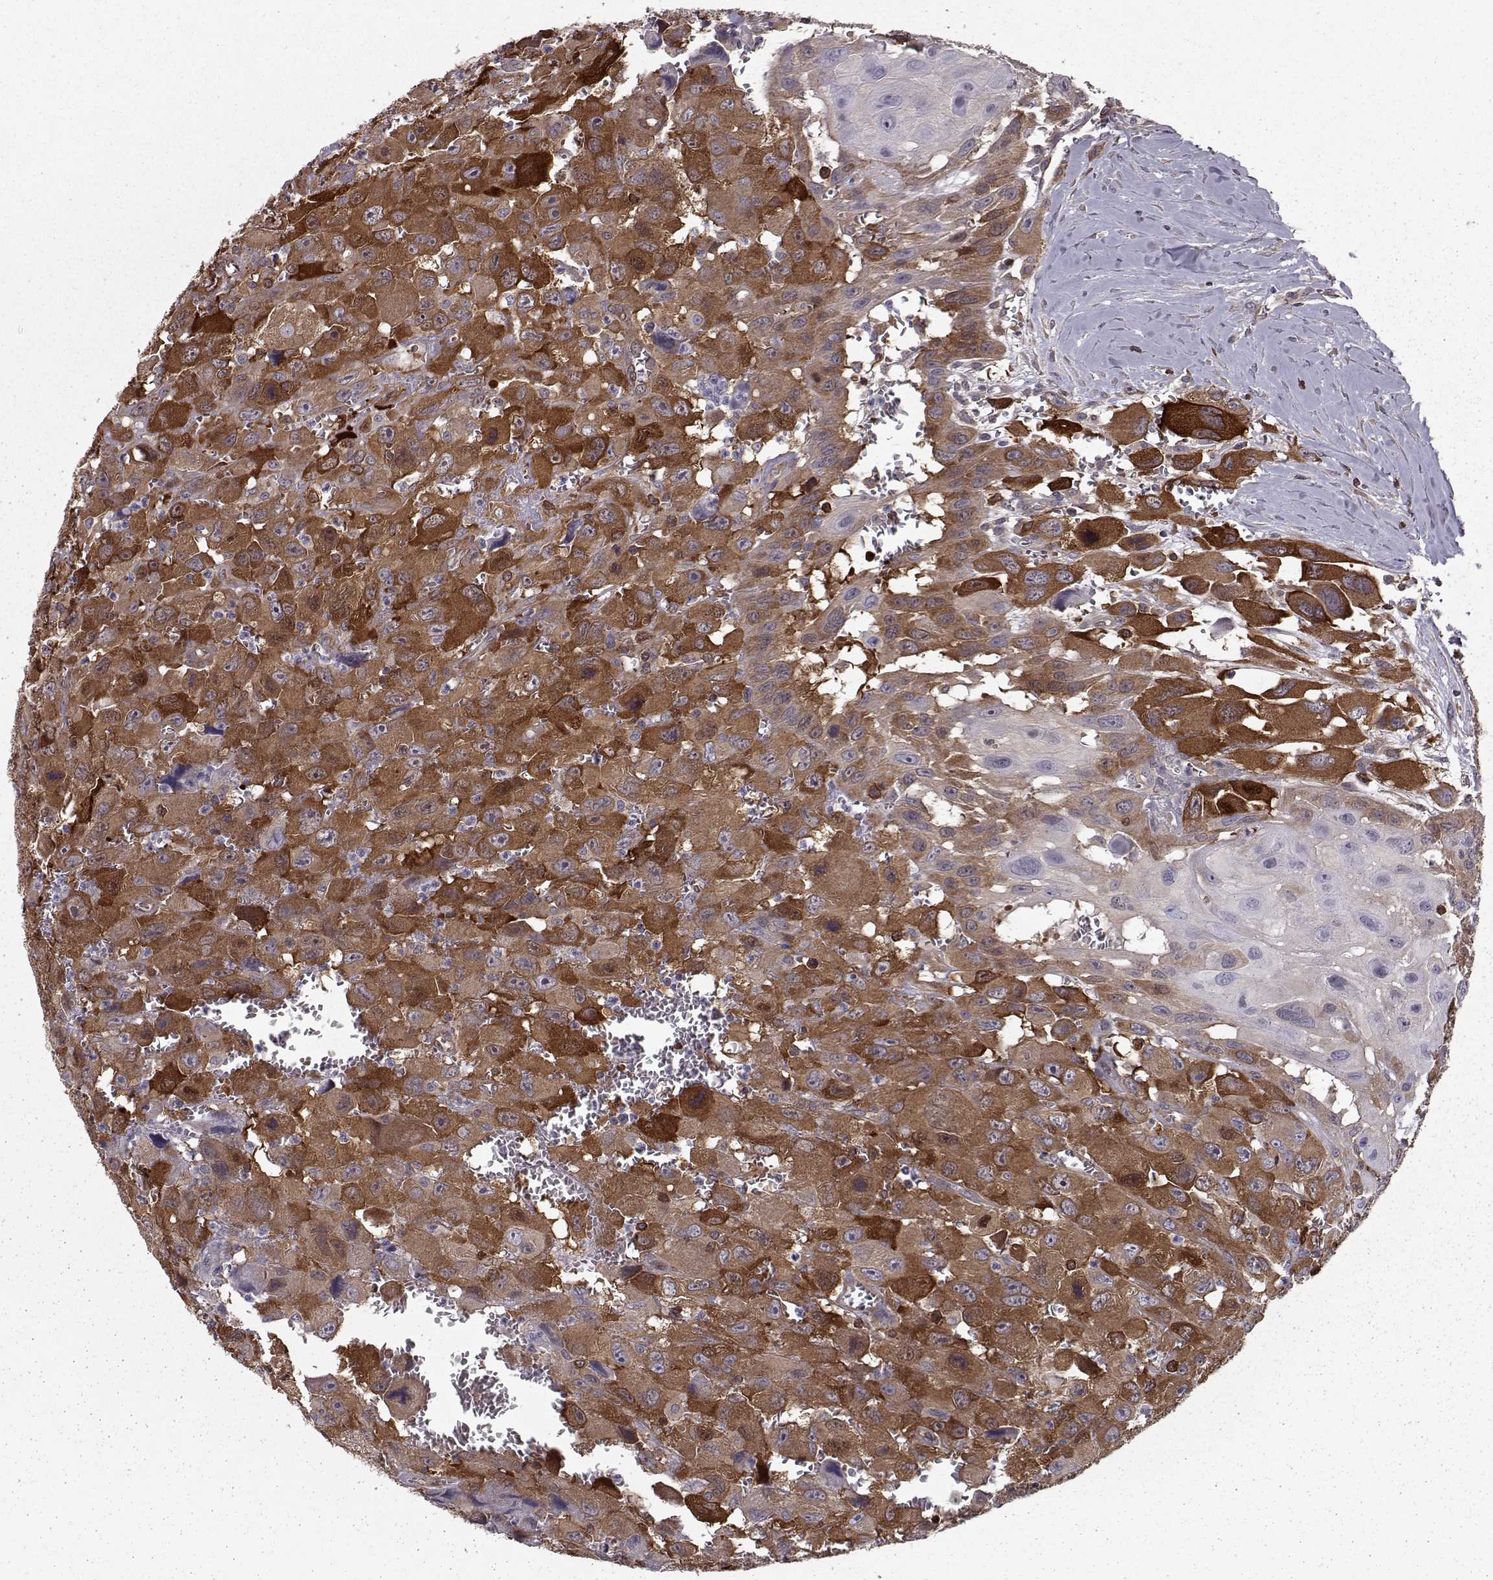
{"staining": {"intensity": "strong", "quantity": ">75%", "location": "cytoplasmic/membranous"}, "tissue": "head and neck cancer", "cell_type": "Tumor cells", "image_type": "cancer", "snomed": [{"axis": "morphology", "description": "Squamous cell carcinoma, NOS"}, {"axis": "morphology", "description": "Squamous cell carcinoma, metastatic, NOS"}, {"axis": "topography", "description": "Oral tissue"}, {"axis": "topography", "description": "Head-Neck"}], "caption": "Squamous cell carcinoma (head and neck) tissue exhibits strong cytoplasmic/membranous positivity in approximately >75% of tumor cells, visualized by immunohistochemistry.", "gene": "RANBP1", "patient": {"sex": "female", "age": 85}}